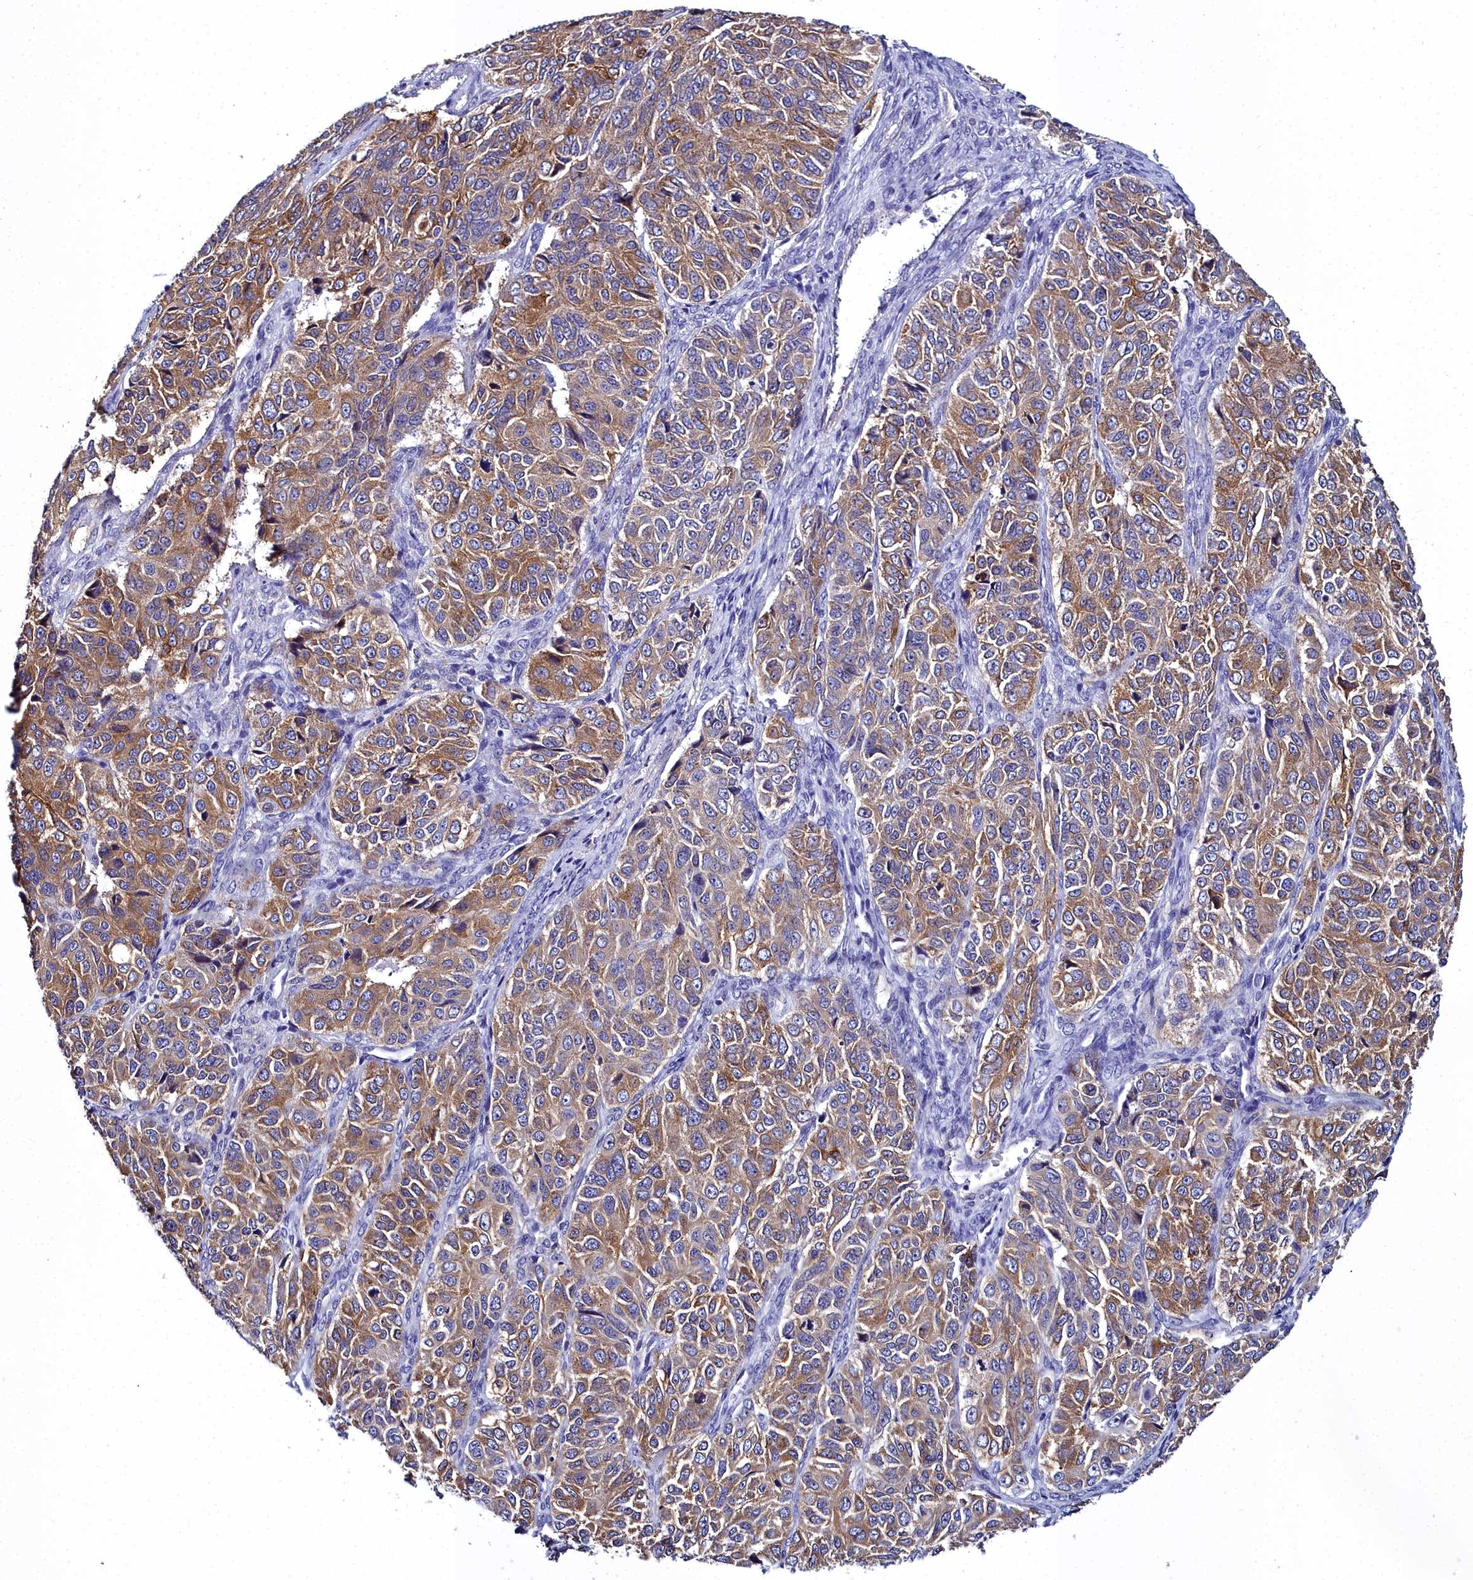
{"staining": {"intensity": "moderate", "quantity": ">75%", "location": "cytoplasmic/membranous"}, "tissue": "ovarian cancer", "cell_type": "Tumor cells", "image_type": "cancer", "snomed": [{"axis": "morphology", "description": "Carcinoma, endometroid"}, {"axis": "topography", "description": "Ovary"}], "caption": "There is medium levels of moderate cytoplasmic/membranous staining in tumor cells of ovarian cancer, as demonstrated by immunohistochemical staining (brown color).", "gene": "ELAPOR2", "patient": {"sex": "female", "age": 51}}